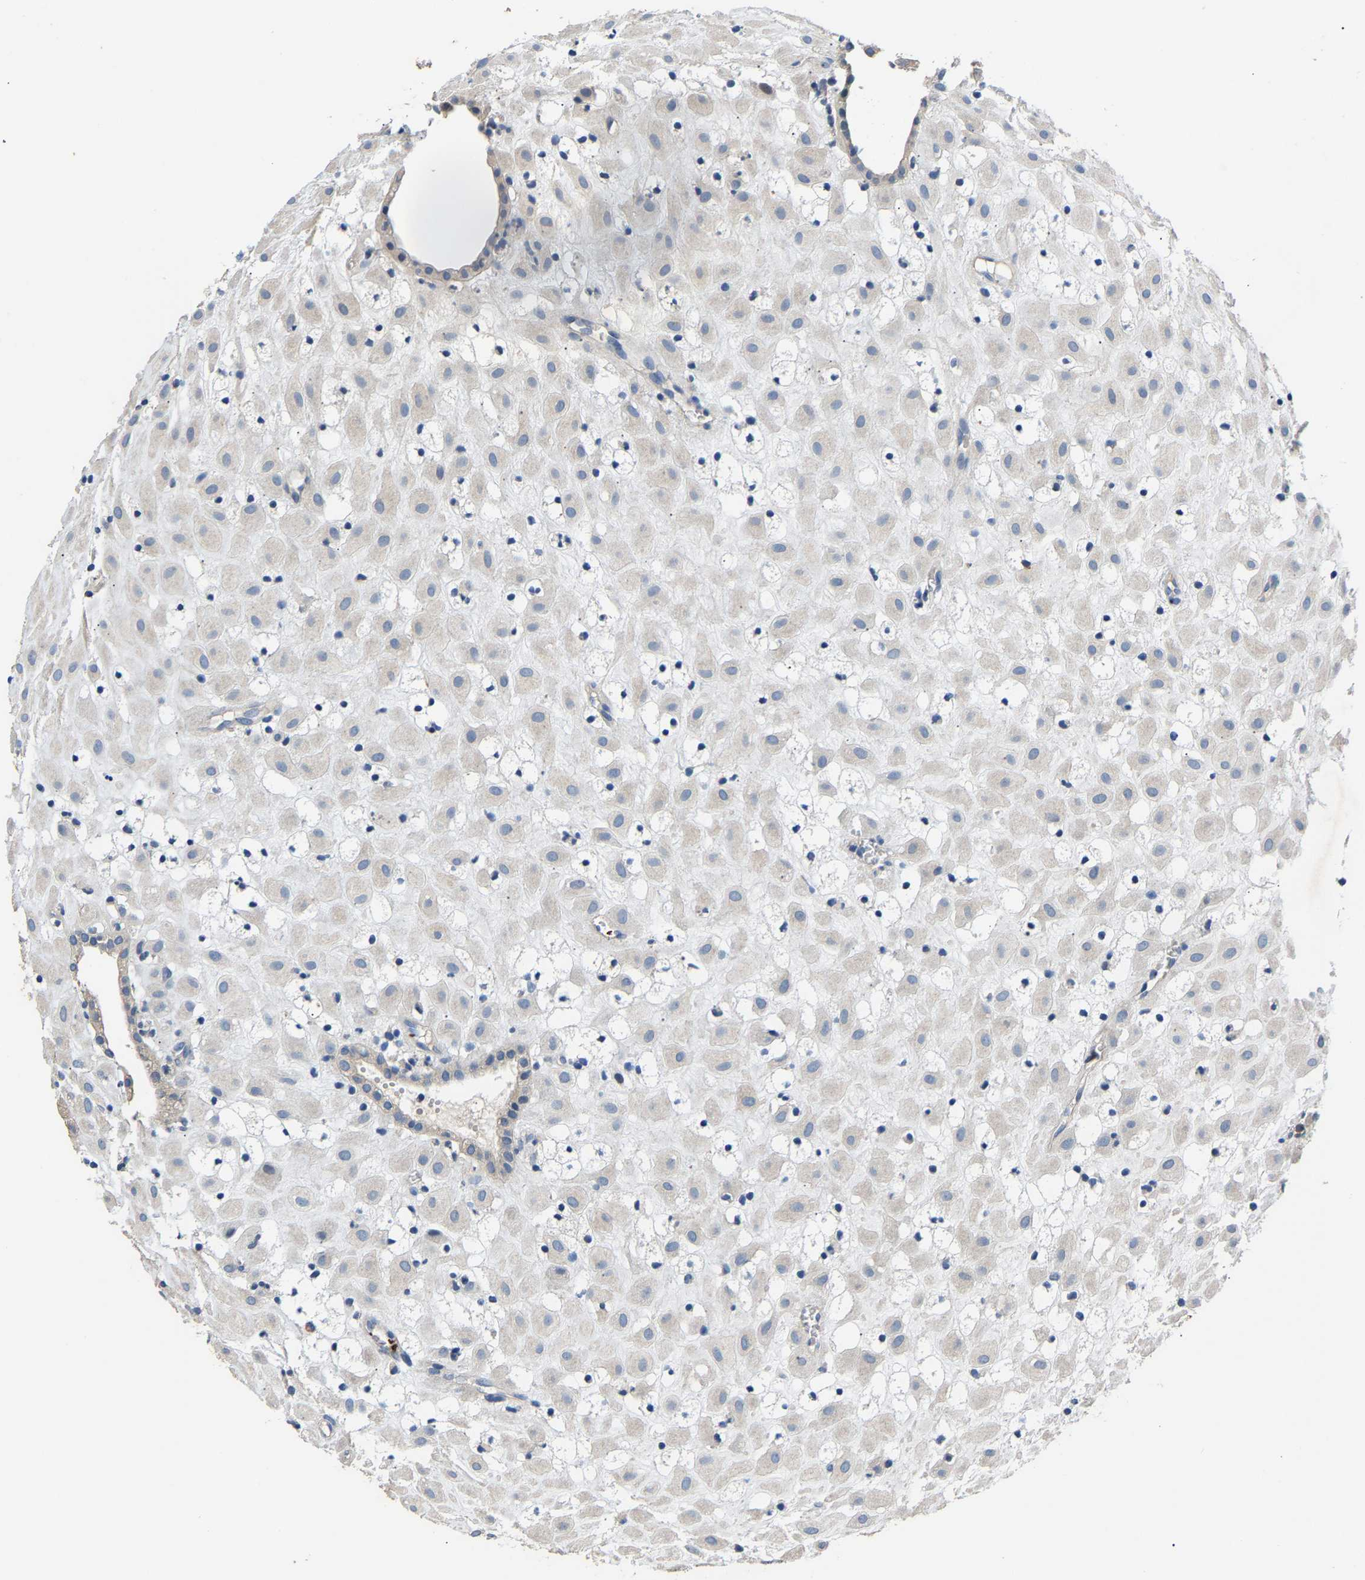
{"staining": {"intensity": "negative", "quantity": "none", "location": "none"}, "tissue": "placenta", "cell_type": "Decidual cells", "image_type": "normal", "snomed": [{"axis": "morphology", "description": "Normal tissue, NOS"}, {"axis": "topography", "description": "Placenta"}], "caption": "This image is of unremarkable placenta stained with immunohistochemistry (IHC) to label a protein in brown with the nuclei are counter-stained blue. There is no expression in decidual cells. (DAB immunohistochemistry, high magnification).", "gene": "CCDC171", "patient": {"sex": "female", "age": 18}}